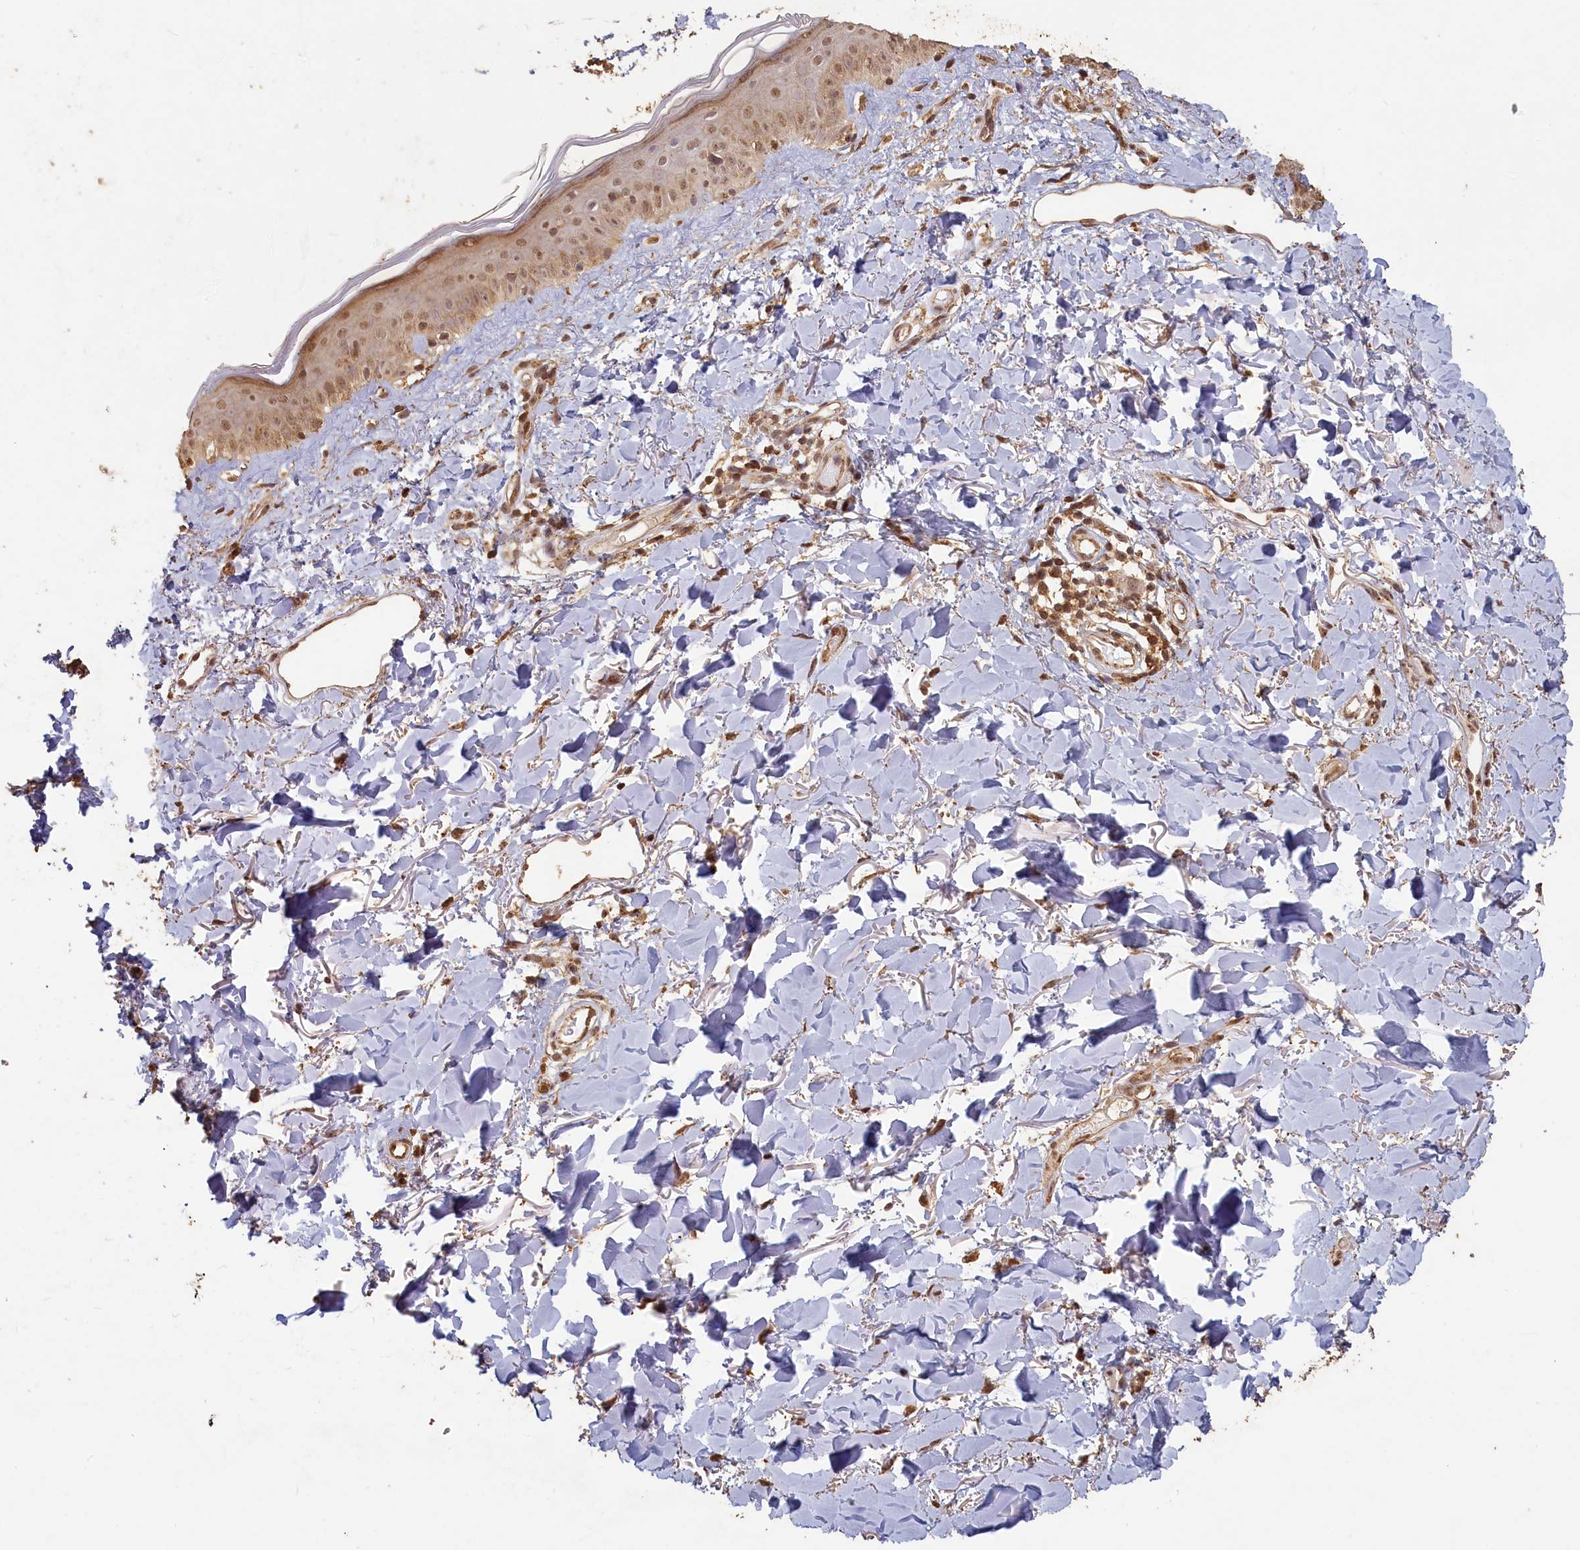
{"staining": {"intensity": "moderate", "quantity": ">75%", "location": "cytoplasmic/membranous,nuclear"}, "tissue": "skin", "cell_type": "Fibroblasts", "image_type": "normal", "snomed": [{"axis": "morphology", "description": "Normal tissue, NOS"}, {"axis": "topography", "description": "Skin"}], "caption": "Skin was stained to show a protein in brown. There is medium levels of moderate cytoplasmic/membranous,nuclear positivity in about >75% of fibroblasts.", "gene": "MADD", "patient": {"sex": "female", "age": 58}}